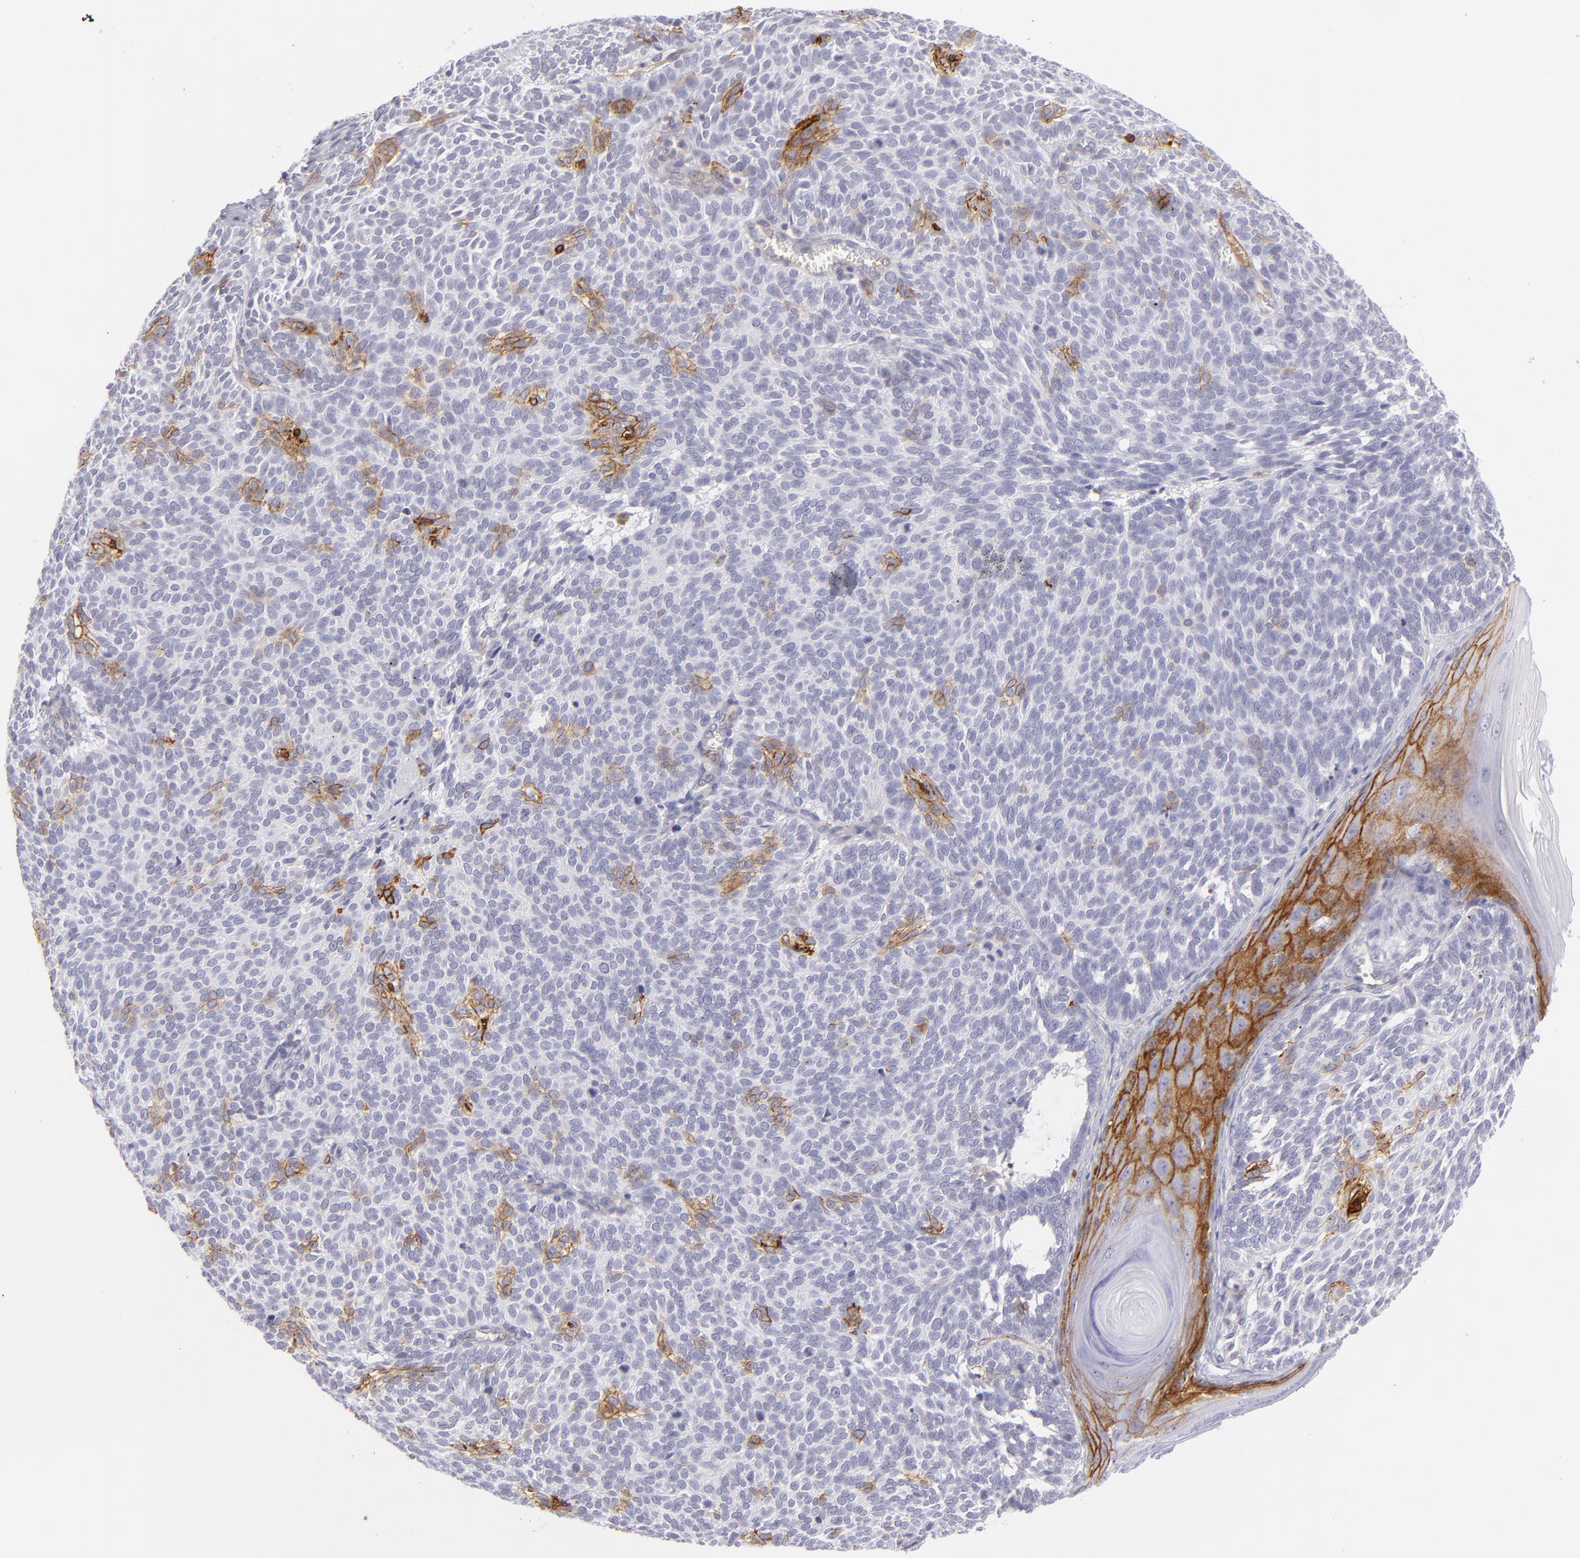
{"staining": {"intensity": "moderate", "quantity": "<25%", "location": "cytoplasmic/membranous"}, "tissue": "skin cancer", "cell_type": "Tumor cells", "image_type": "cancer", "snomed": [{"axis": "morphology", "description": "Basal cell carcinoma"}, {"axis": "topography", "description": "Skin"}], "caption": "High-power microscopy captured an immunohistochemistry (IHC) micrograph of skin cancer, revealing moderate cytoplasmic/membranous expression in approximately <25% of tumor cells.", "gene": "THBD", "patient": {"sex": "male", "age": 63}}